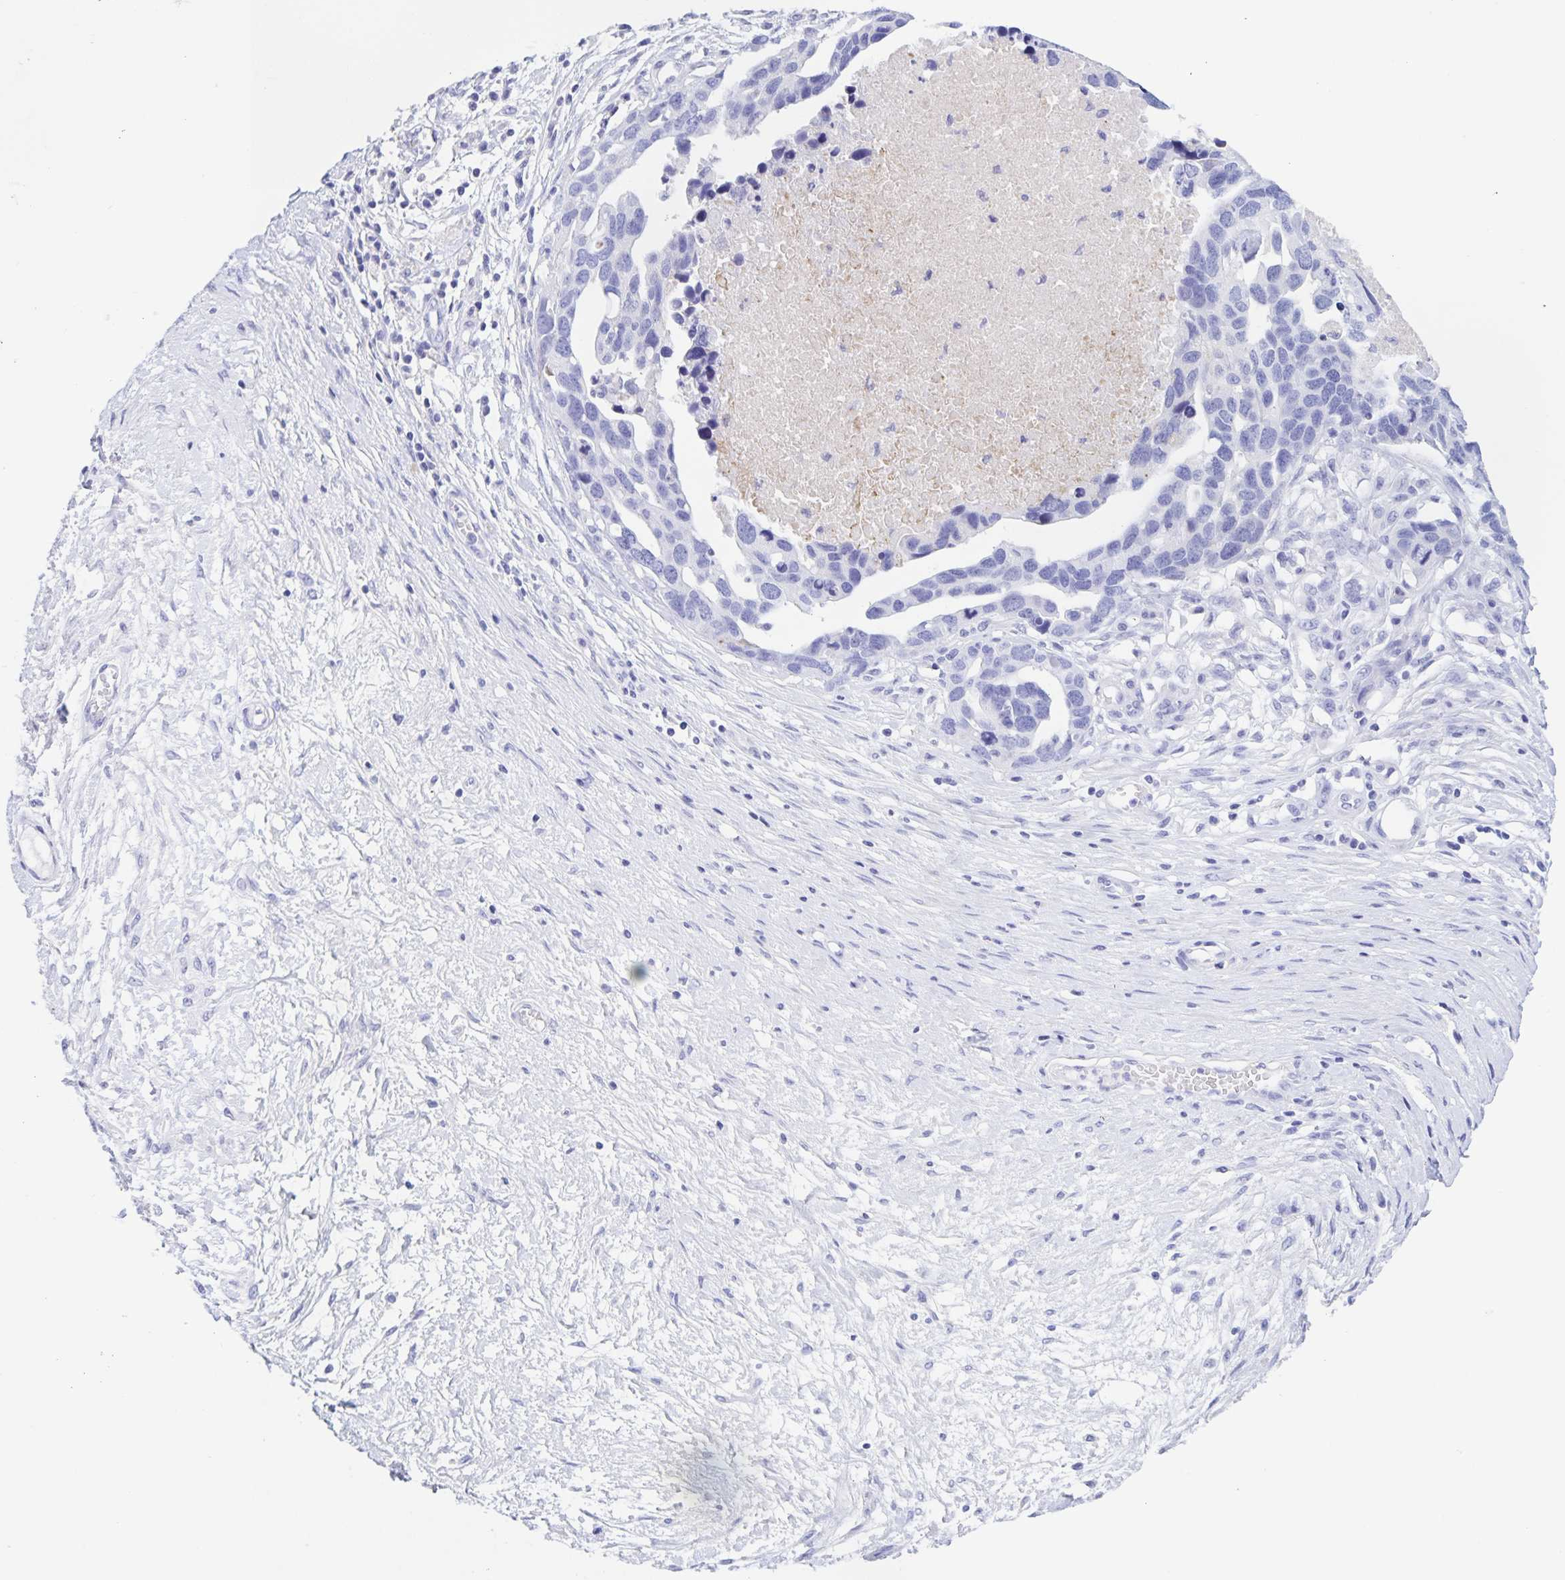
{"staining": {"intensity": "negative", "quantity": "none", "location": "none"}, "tissue": "ovarian cancer", "cell_type": "Tumor cells", "image_type": "cancer", "snomed": [{"axis": "morphology", "description": "Cystadenocarcinoma, serous, NOS"}, {"axis": "topography", "description": "Ovary"}], "caption": "IHC micrograph of human ovarian cancer stained for a protein (brown), which shows no positivity in tumor cells.", "gene": "CATSPER4", "patient": {"sex": "female", "age": 54}}